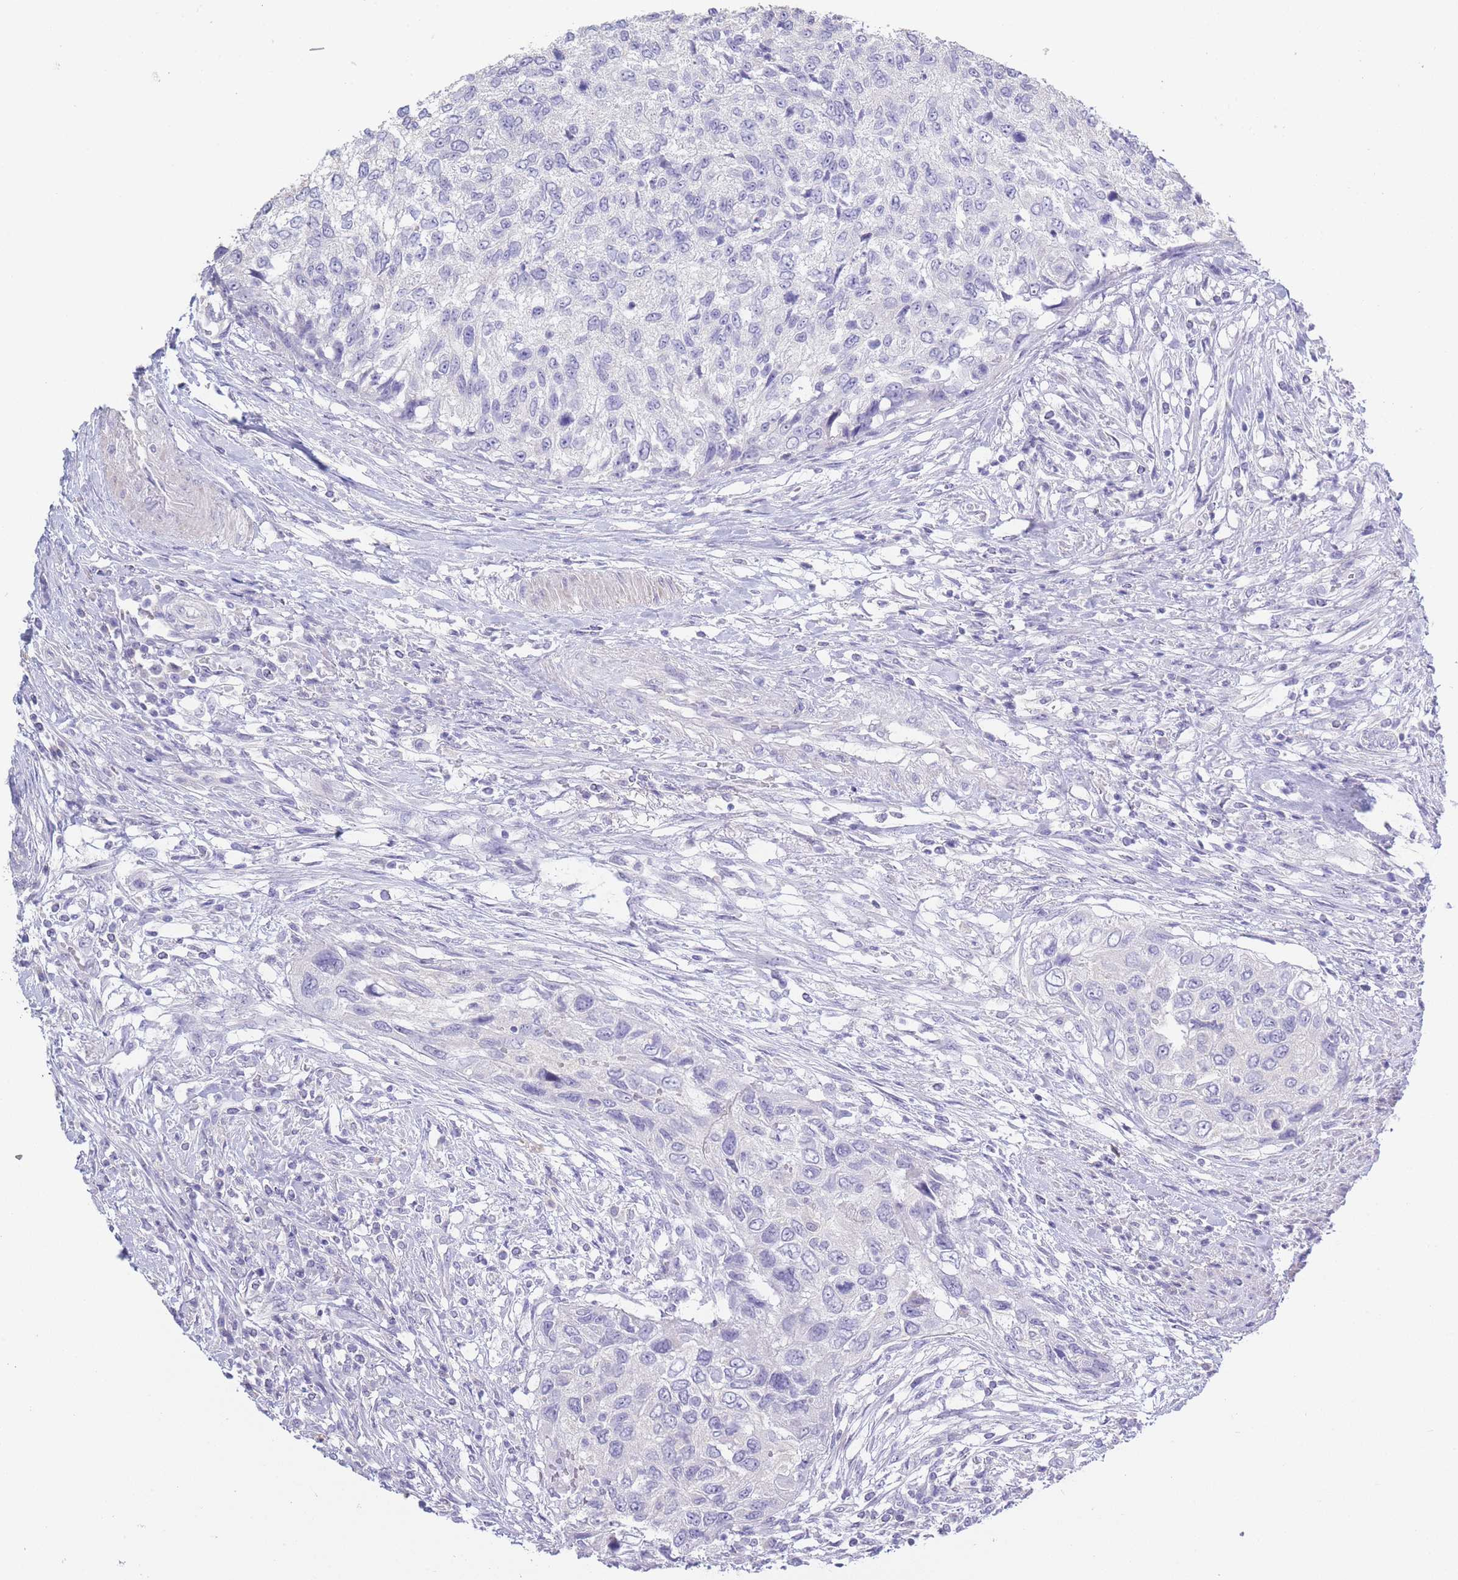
{"staining": {"intensity": "negative", "quantity": "none", "location": "none"}, "tissue": "urothelial cancer", "cell_type": "Tumor cells", "image_type": "cancer", "snomed": [{"axis": "morphology", "description": "Urothelial carcinoma, High grade"}, {"axis": "topography", "description": "Urinary bladder"}], "caption": "Tumor cells are negative for protein expression in human urothelial cancer.", "gene": "CD37", "patient": {"sex": "female", "age": 60}}